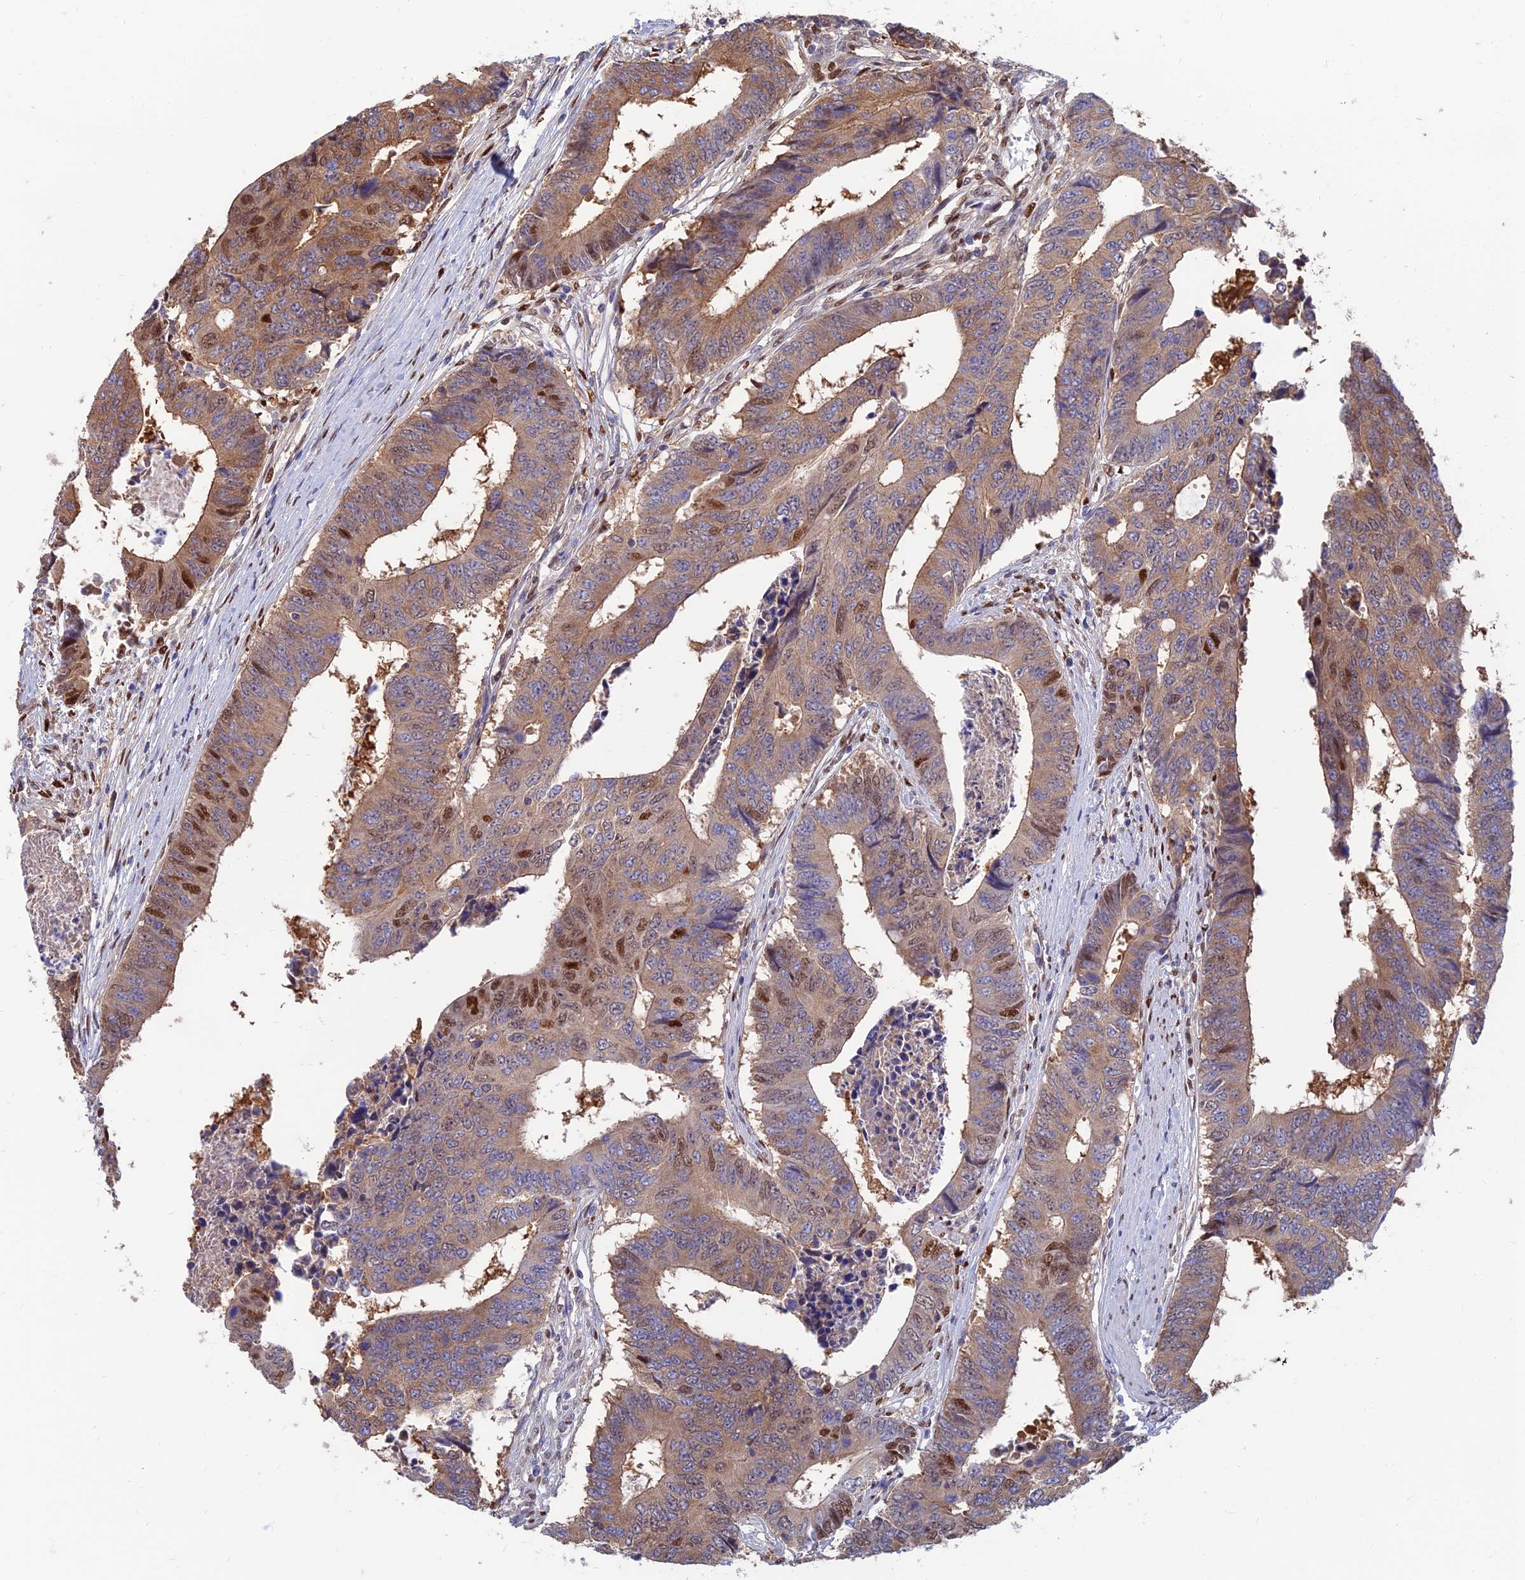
{"staining": {"intensity": "moderate", "quantity": ">75%", "location": "cytoplasmic/membranous,nuclear"}, "tissue": "colorectal cancer", "cell_type": "Tumor cells", "image_type": "cancer", "snomed": [{"axis": "morphology", "description": "Adenocarcinoma, NOS"}, {"axis": "topography", "description": "Rectum"}], "caption": "Protein expression analysis of colorectal cancer (adenocarcinoma) exhibits moderate cytoplasmic/membranous and nuclear staining in approximately >75% of tumor cells. Ihc stains the protein of interest in brown and the nuclei are stained blue.", "gene": "DNPEP", "patient": {"sex": "male", "age": 84}}